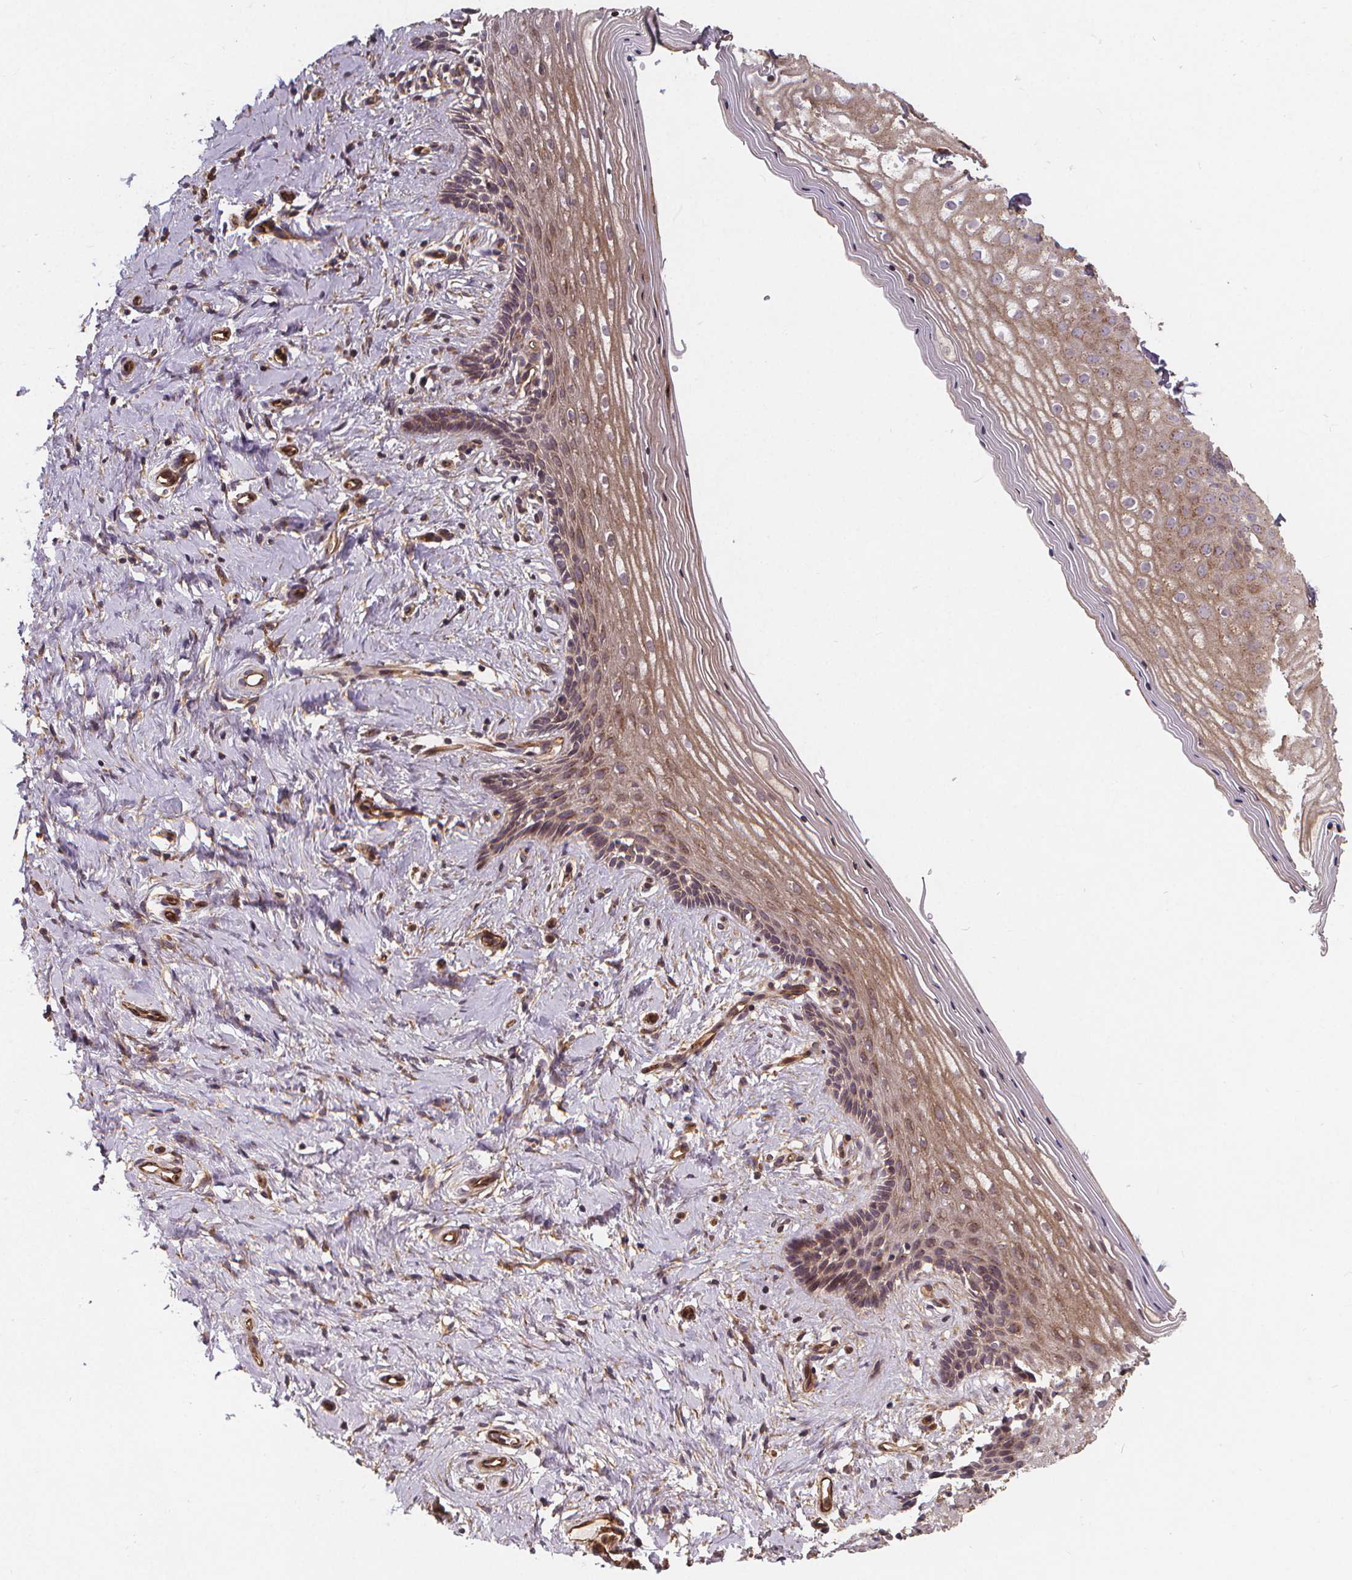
{"staining": {"intensity": "moderate", "quantity": ">75%", "location": "cytoplasmic/membranous"}, "tissue": "vagina", "cell_type": "Squamous epithelial cells", "image_type": "normal", "snomed": [{"axis": "morphology", "description": "Normal tissue, NOS"}, {"axis": "topography", "description": "Vagina"}], "caption": "This is a histology image of immunohistochemistry (IHC) staining of benign vagina, which shows moderate positivity in the cytoplasmic/membranous of squamous epithelial cells.", "gene": "CLINT1", "patient": {"sex": "female", "age": 42}}